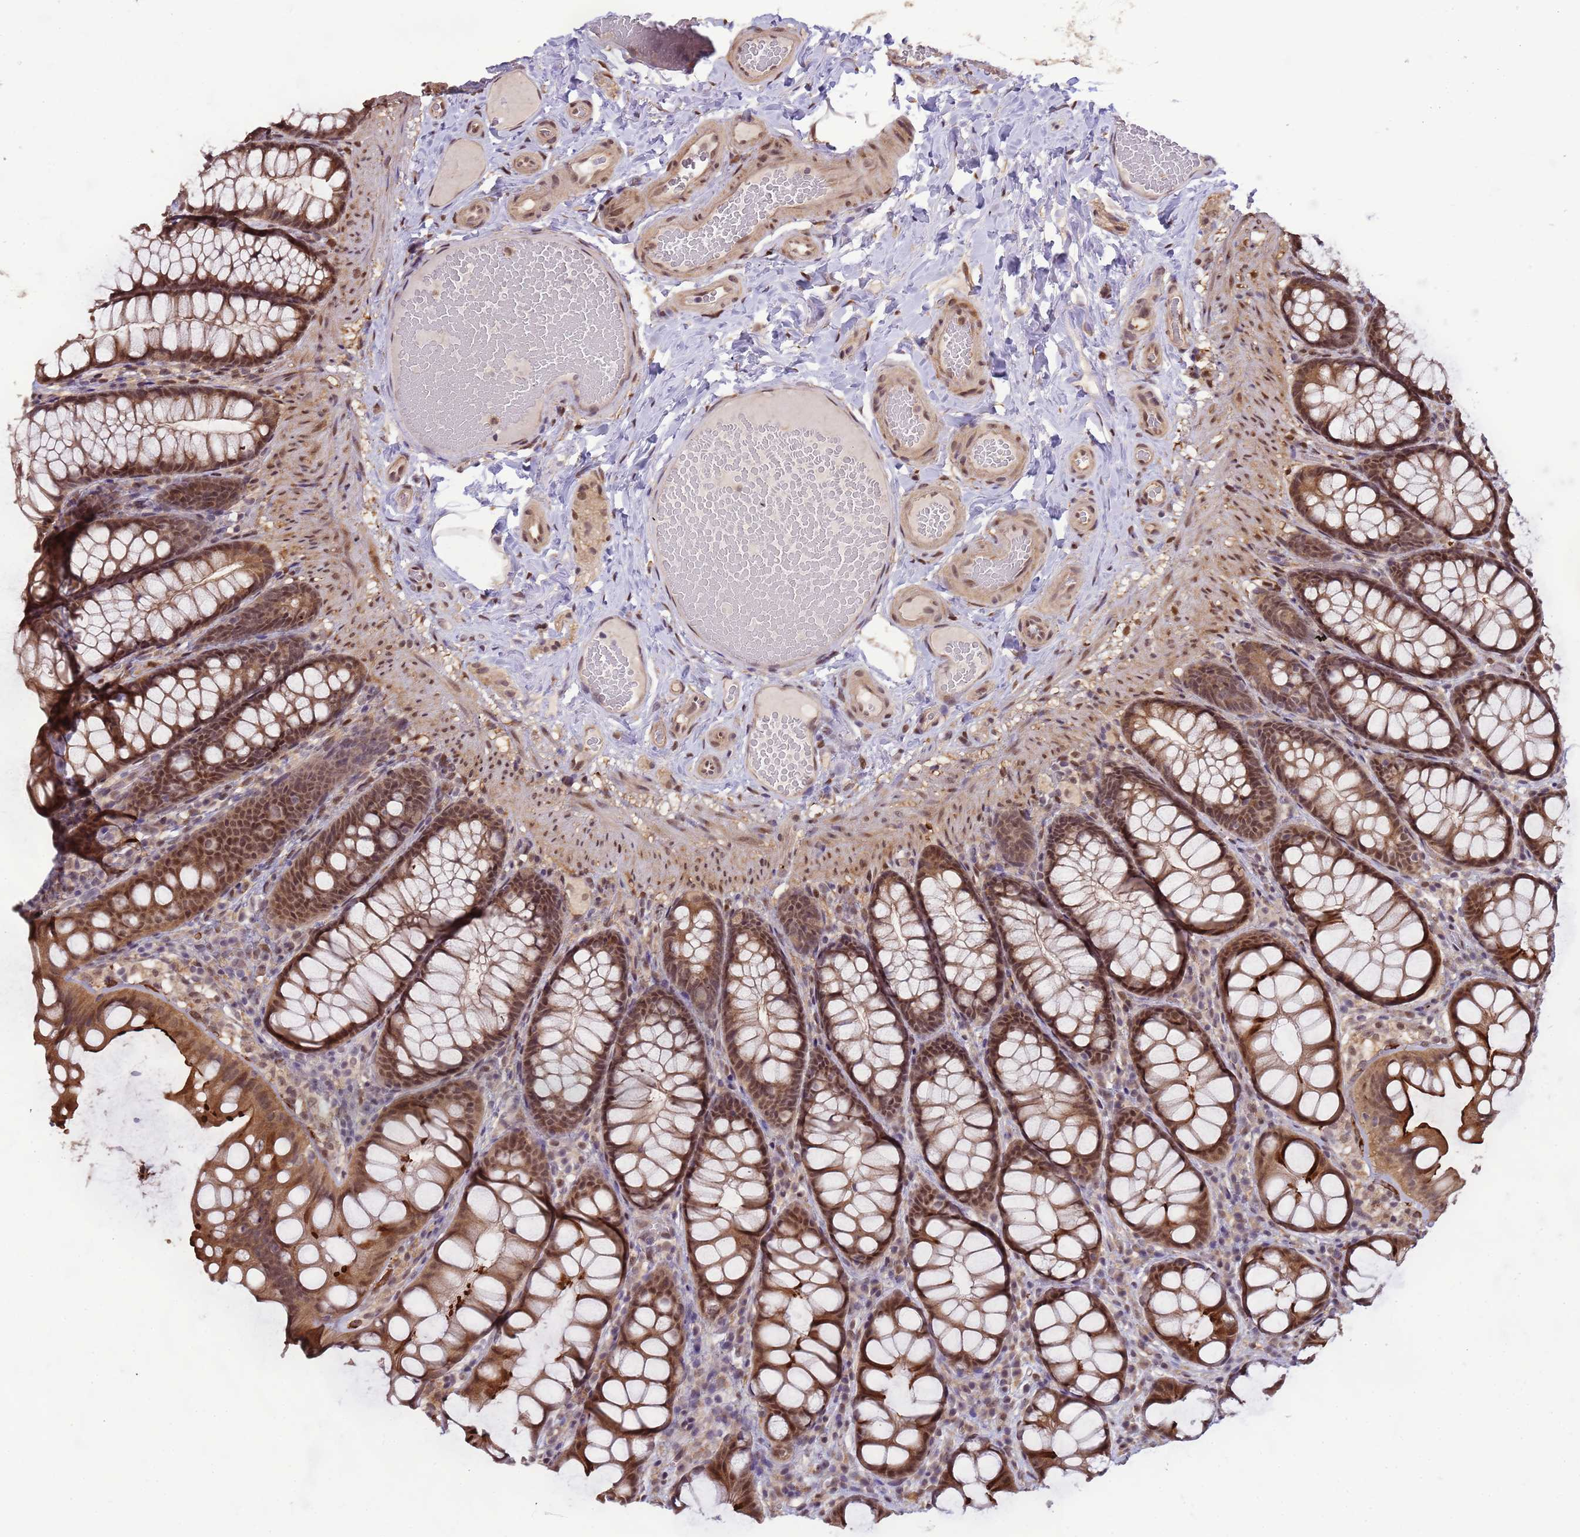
{"staining": {"intensity": "moderate", "quantity": ">75%", "location": "nuclear"}, "tissue": "colon", "cell_type": "Endothelial cells", "image_type": "normal", "snomed": [{"axis": "morphology", "description": "Normal tissue, NOS"}, {"axis": "topography", "description": "Colon"}], "caption": "Protein expression analysis of normal colon displays moderate nuclear positivity in about >75% of endothelial cells. (DAB IHC, brown staining for protein, blue staining for nuclei).", "gene": "ZBTB5", "patient": {"sex": "male", "age": 47}}